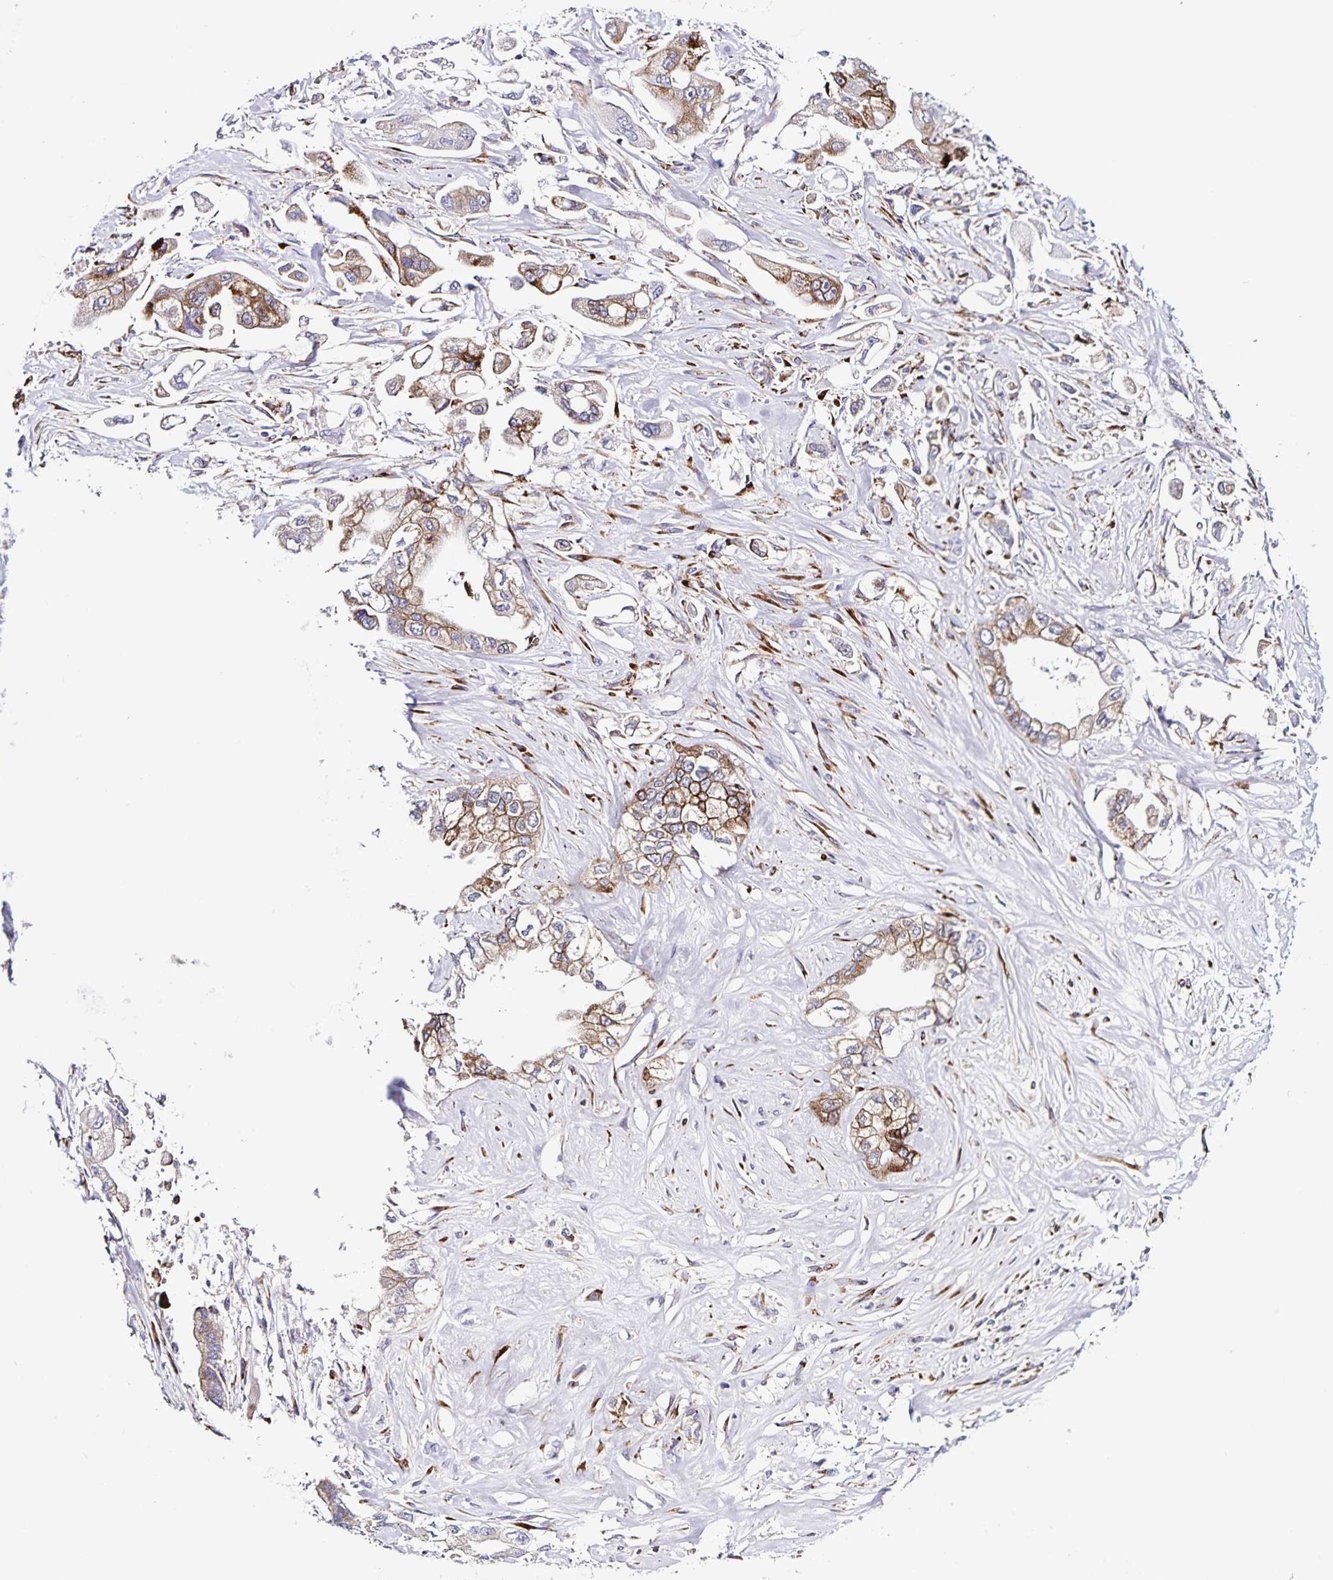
{"staining": {"intensity": "moderate", "quantity": "25%-75%", "location": "cytoplasmic/membranous"}, "tissue": "stomach cancer", "cell_type": "Tumor cells", "image_type": "cancer", "snomed": [{"axis": "morphology", "description": "Adenocarcinoma, NOS"}, {"axis": "topography", "description": "Stomach"}], "caption": "Brown immunohistochemical staining in adenocarcinoma (stomach) demonstrates moderate cytoplasmic/membranous staining in about 25%-75% of tumor cells.", "gene": "OSBPL5", "patient": {"sex": "male", "age": 62}}